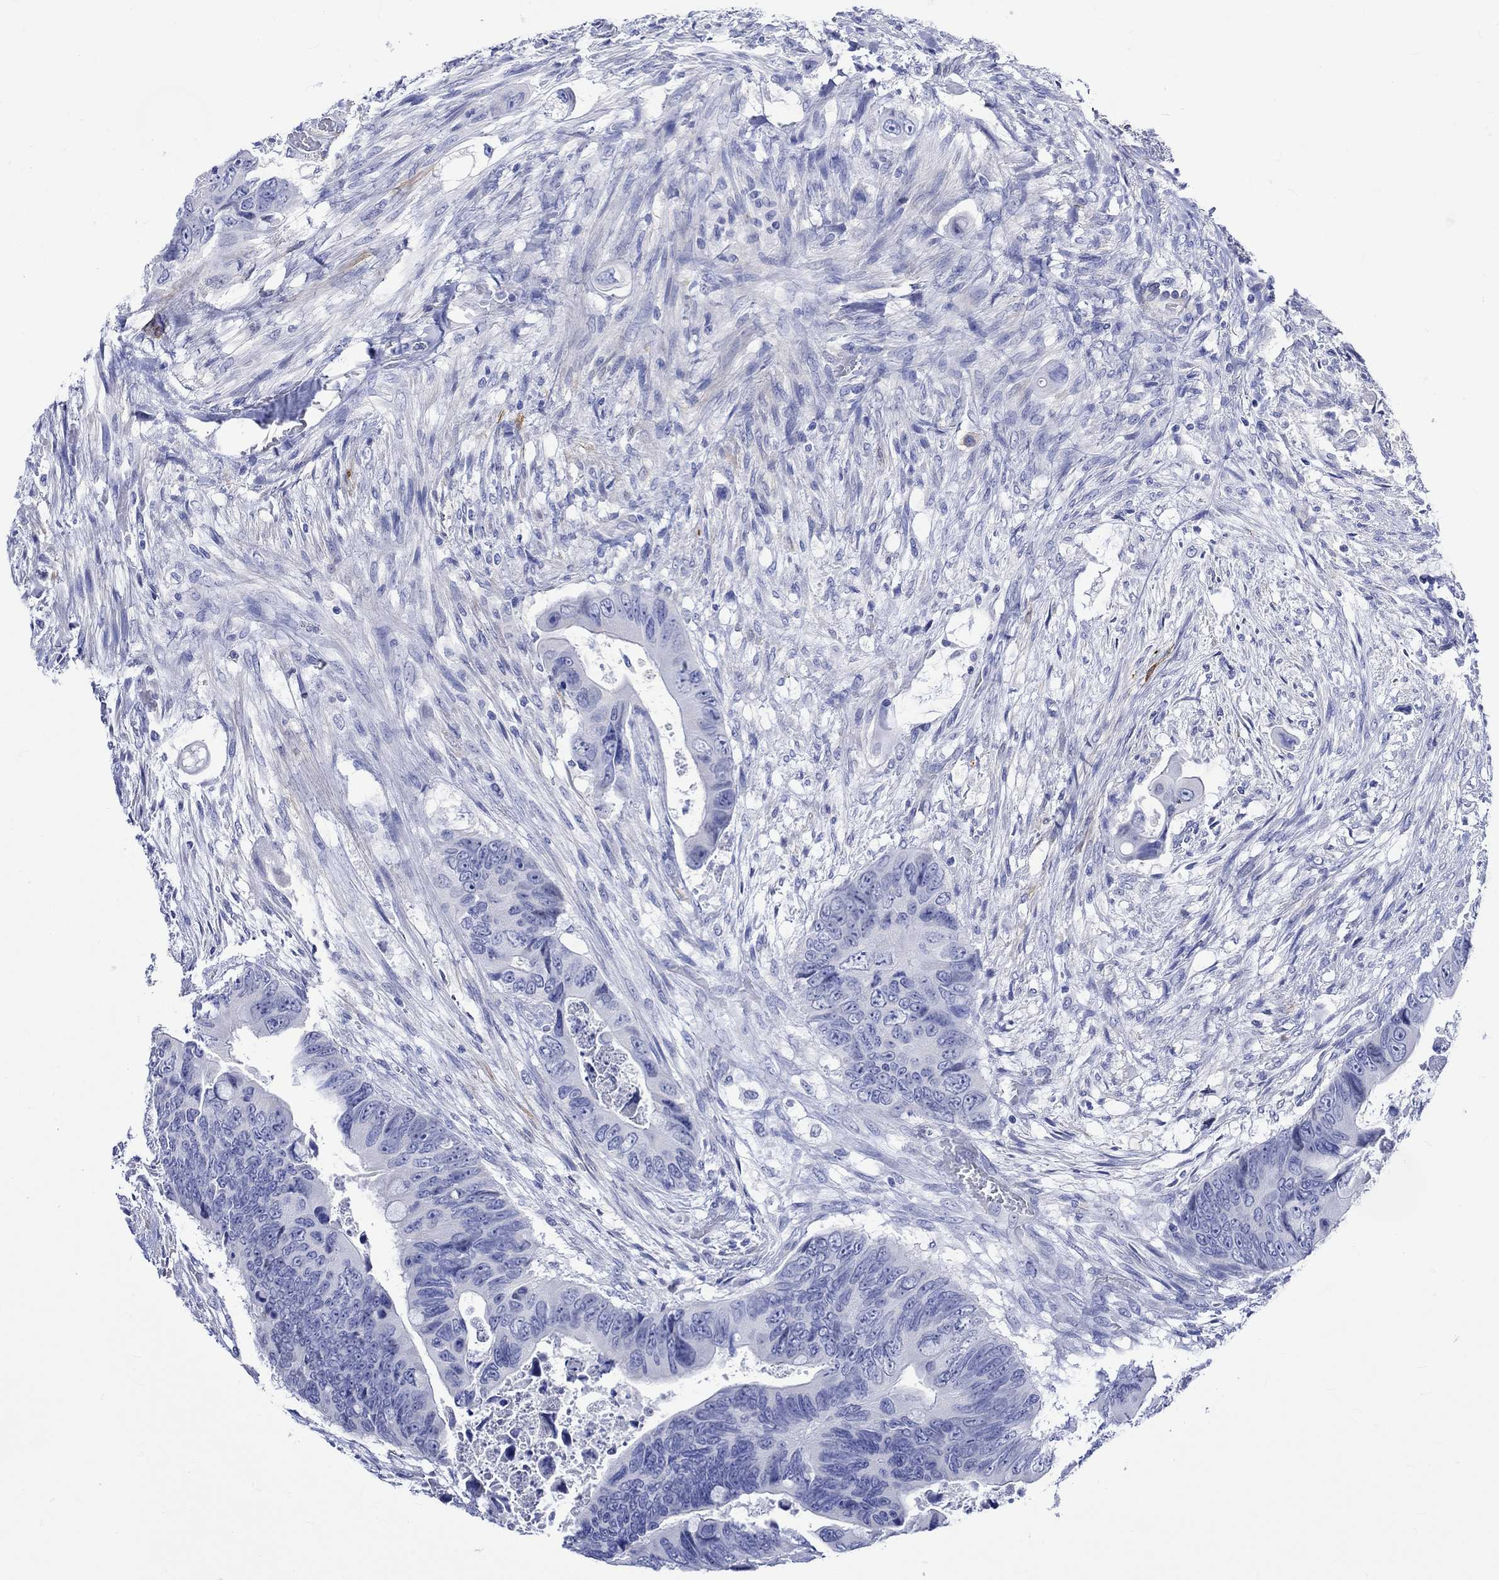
{"staining": {"intensity": "negative", "quantity": "none", "location": "none"}, "tissue": "colorectal cancer", "cell_type": "Tumor cells", "image_type": "cancer", "snomed": [{"axis": "morphology", "description": "Adenocarcinoma, NOS"}, {"axis": "topography", "description": "Rectum"}], "caption": "A histopathology image of human colorectal cancer (adenocarcinoma) is negative for staining in tumor cells.", "gene": "CRYAB", "patient": {"sex": "male", "age": 63}}